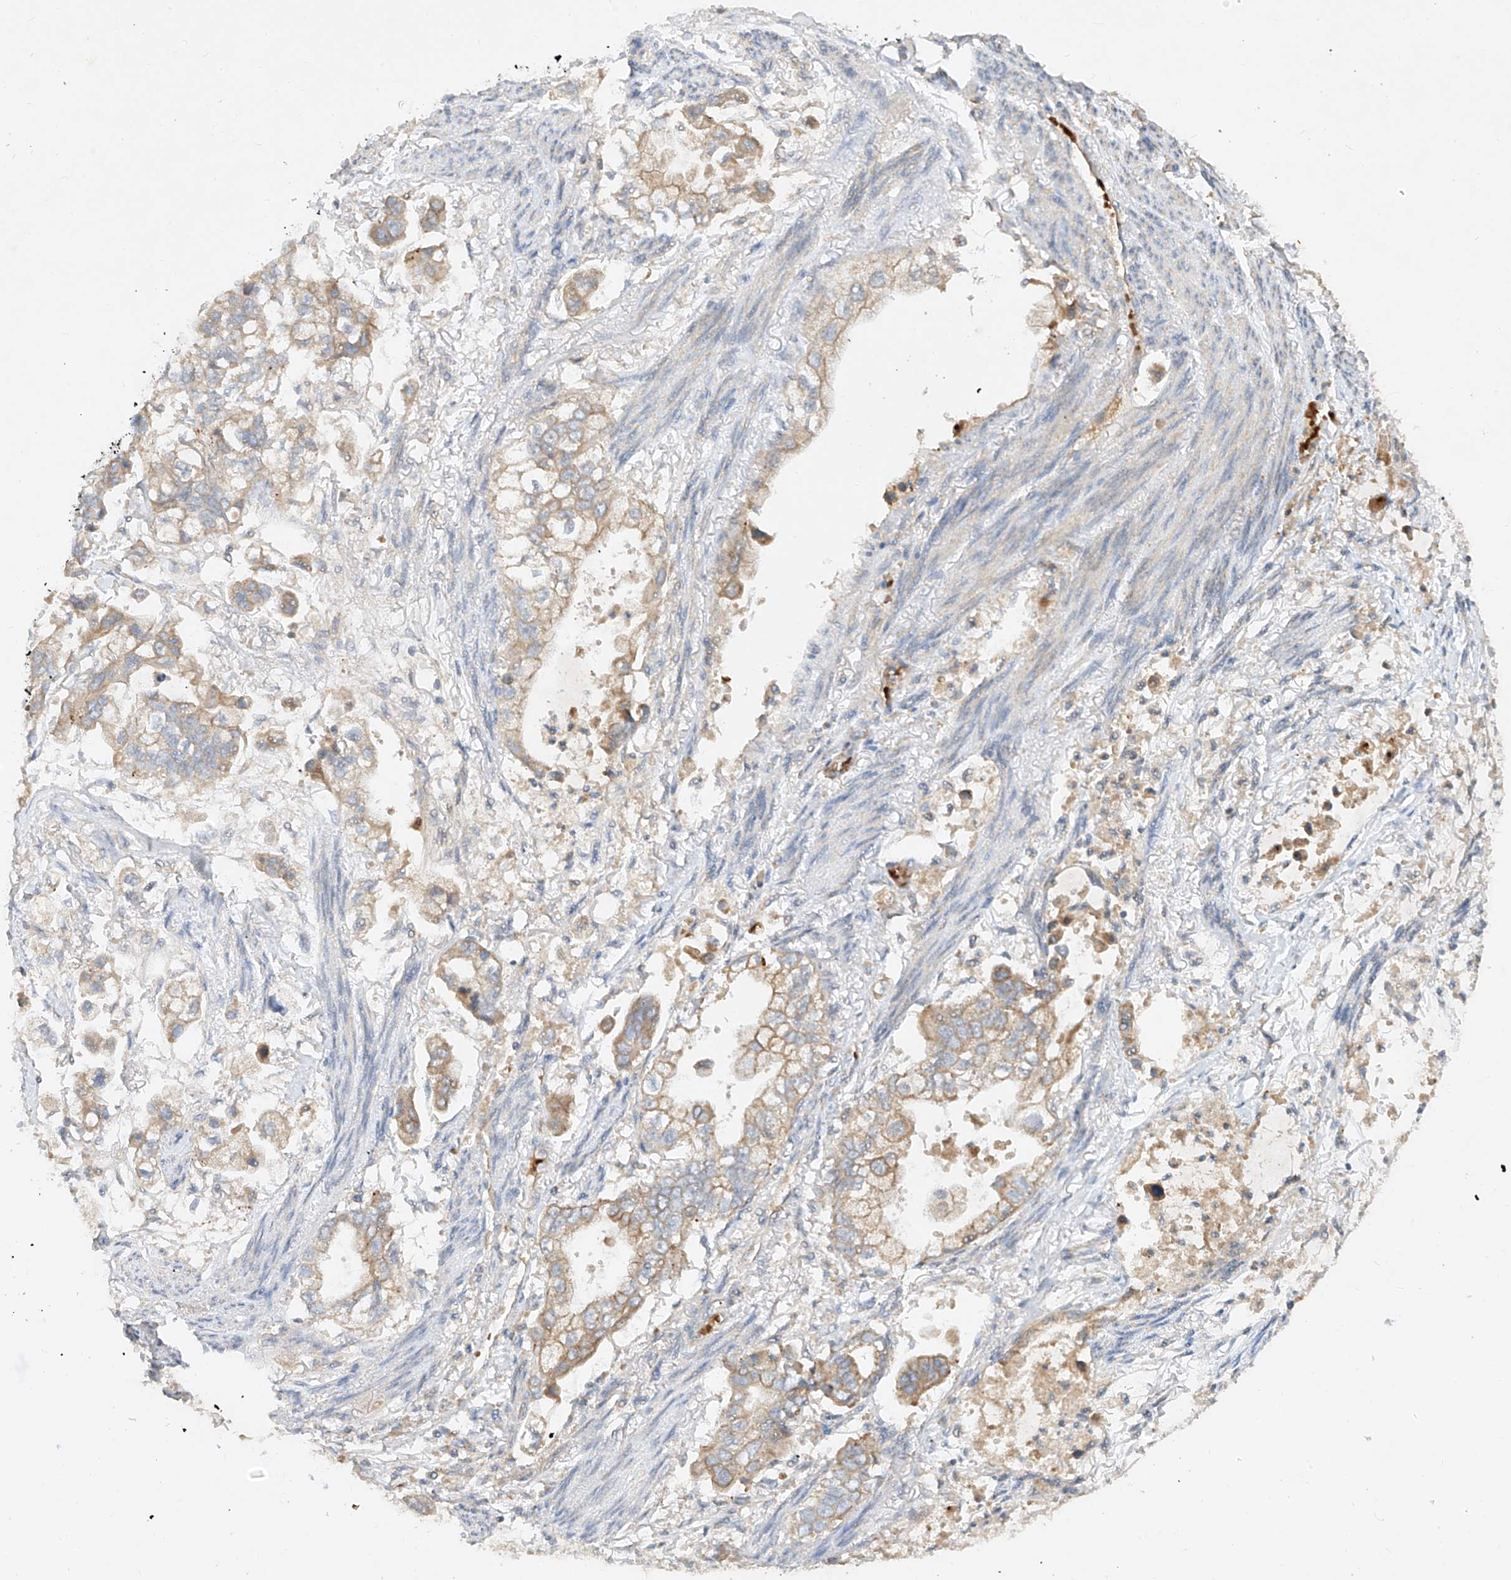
{"staining": {"intensity": "weak", "quantity": ">75%", "location": "cytoplasmic/membranous"}, "tissue": "stomach cancer", "cell_type": "Tumor cells", "image_type": "cancer", "snomed": [{"axis": "morphology", "description": "Adenocarcinoma, NOS"}, {"axis": "topography", "description": "Stomach"}], "caption": "IHC staining of stomach adenocarcinoma, which shows low levels of weak cytoplasmic/membranous staining in approximately >75% of tumor cells indicating weak cytoplasmic/membranous protein expression. The staining was performed using DAB (3,3'-diaminobenzidine) (brown) for protein detection and nuclei were counterstained in hematoxylin (blue).", "gene": "KPNA7", "patient": {"sex": "male", "age": 62}}